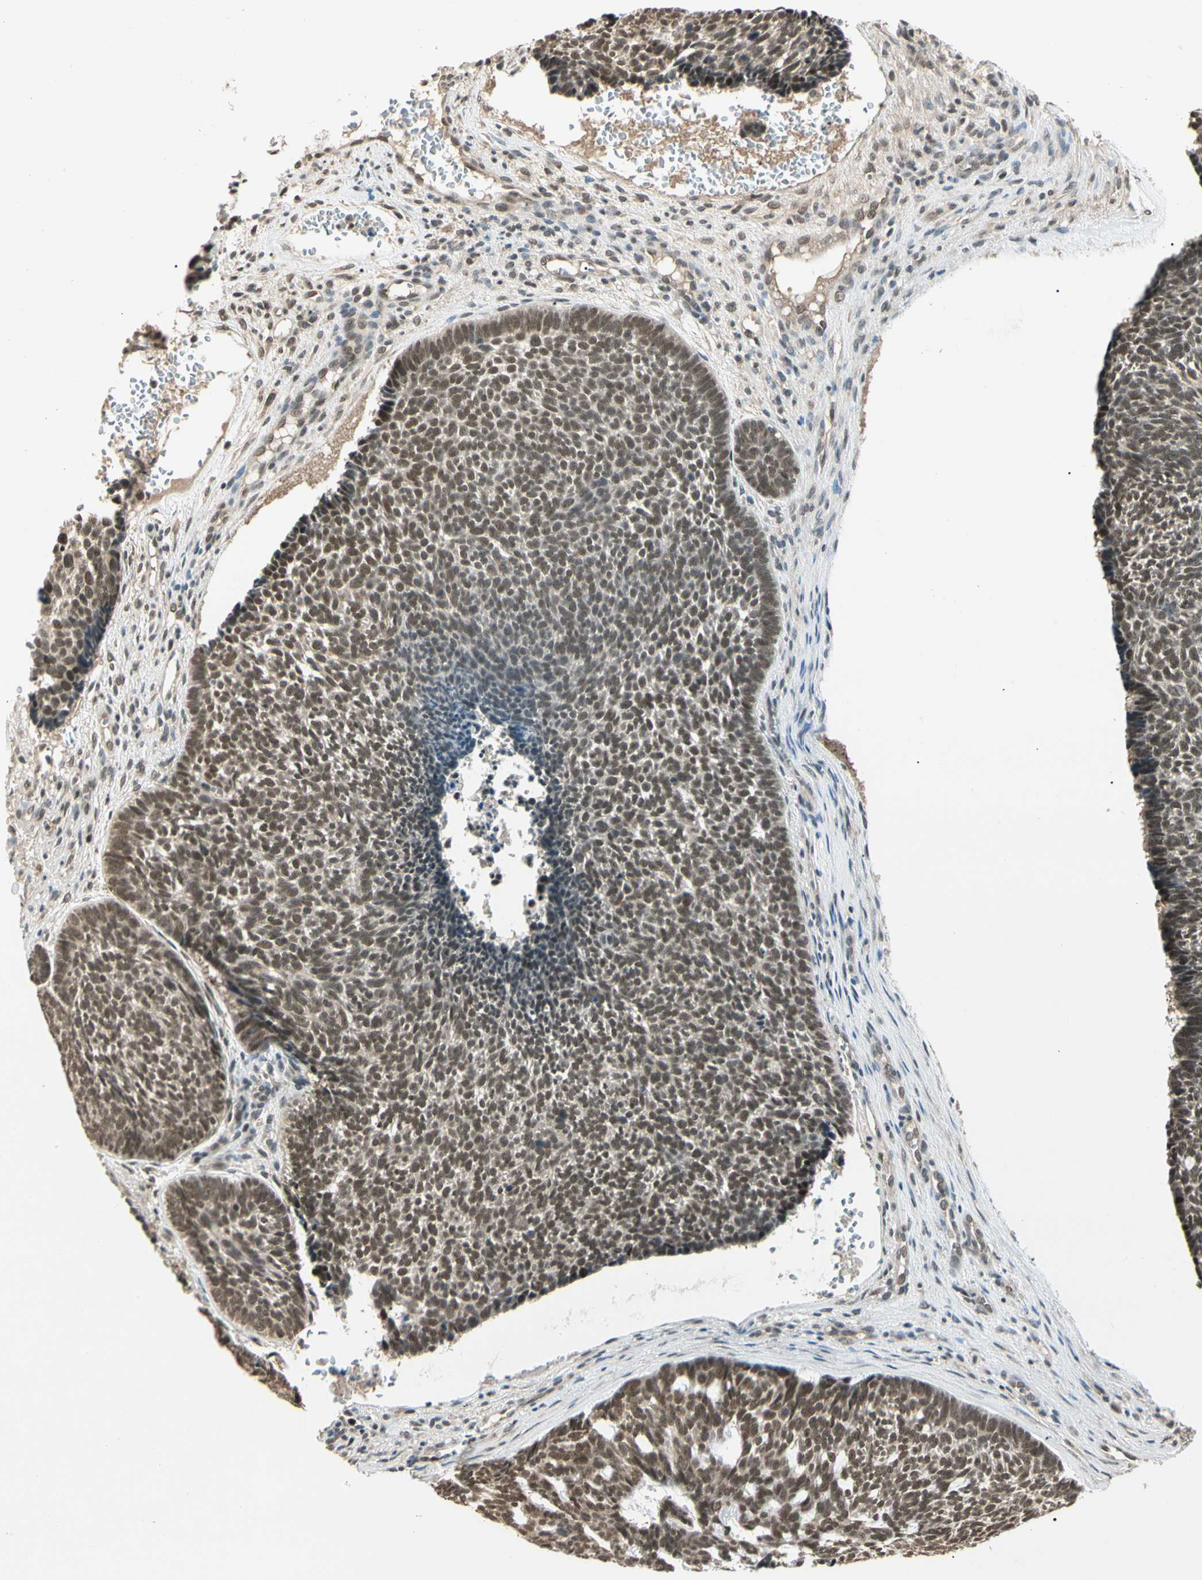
{"staining": {"intensity": "moderate", "quantity": ">75%", "location": "cytoplasmic/membranous,nuclear"}, "tissue": "skin cancer", "cell_type": "Tumor cells", "image_type": "cancer", "snomed": [{"axis": "morphology", "description": "Basal cell carcinoma"}, {"axis": "topography", "description": "Skin"}], "caption": "A high-resolution histopathology image shows immunohistochemistry (IHC) staining of skin cancer, which demonstrates moderate cytoplasmic/membranous and nuclear staining in about >75% of tumor cells.", "gene": "ZSCAN12", "patient": {"sex": "male", "age": 84}}